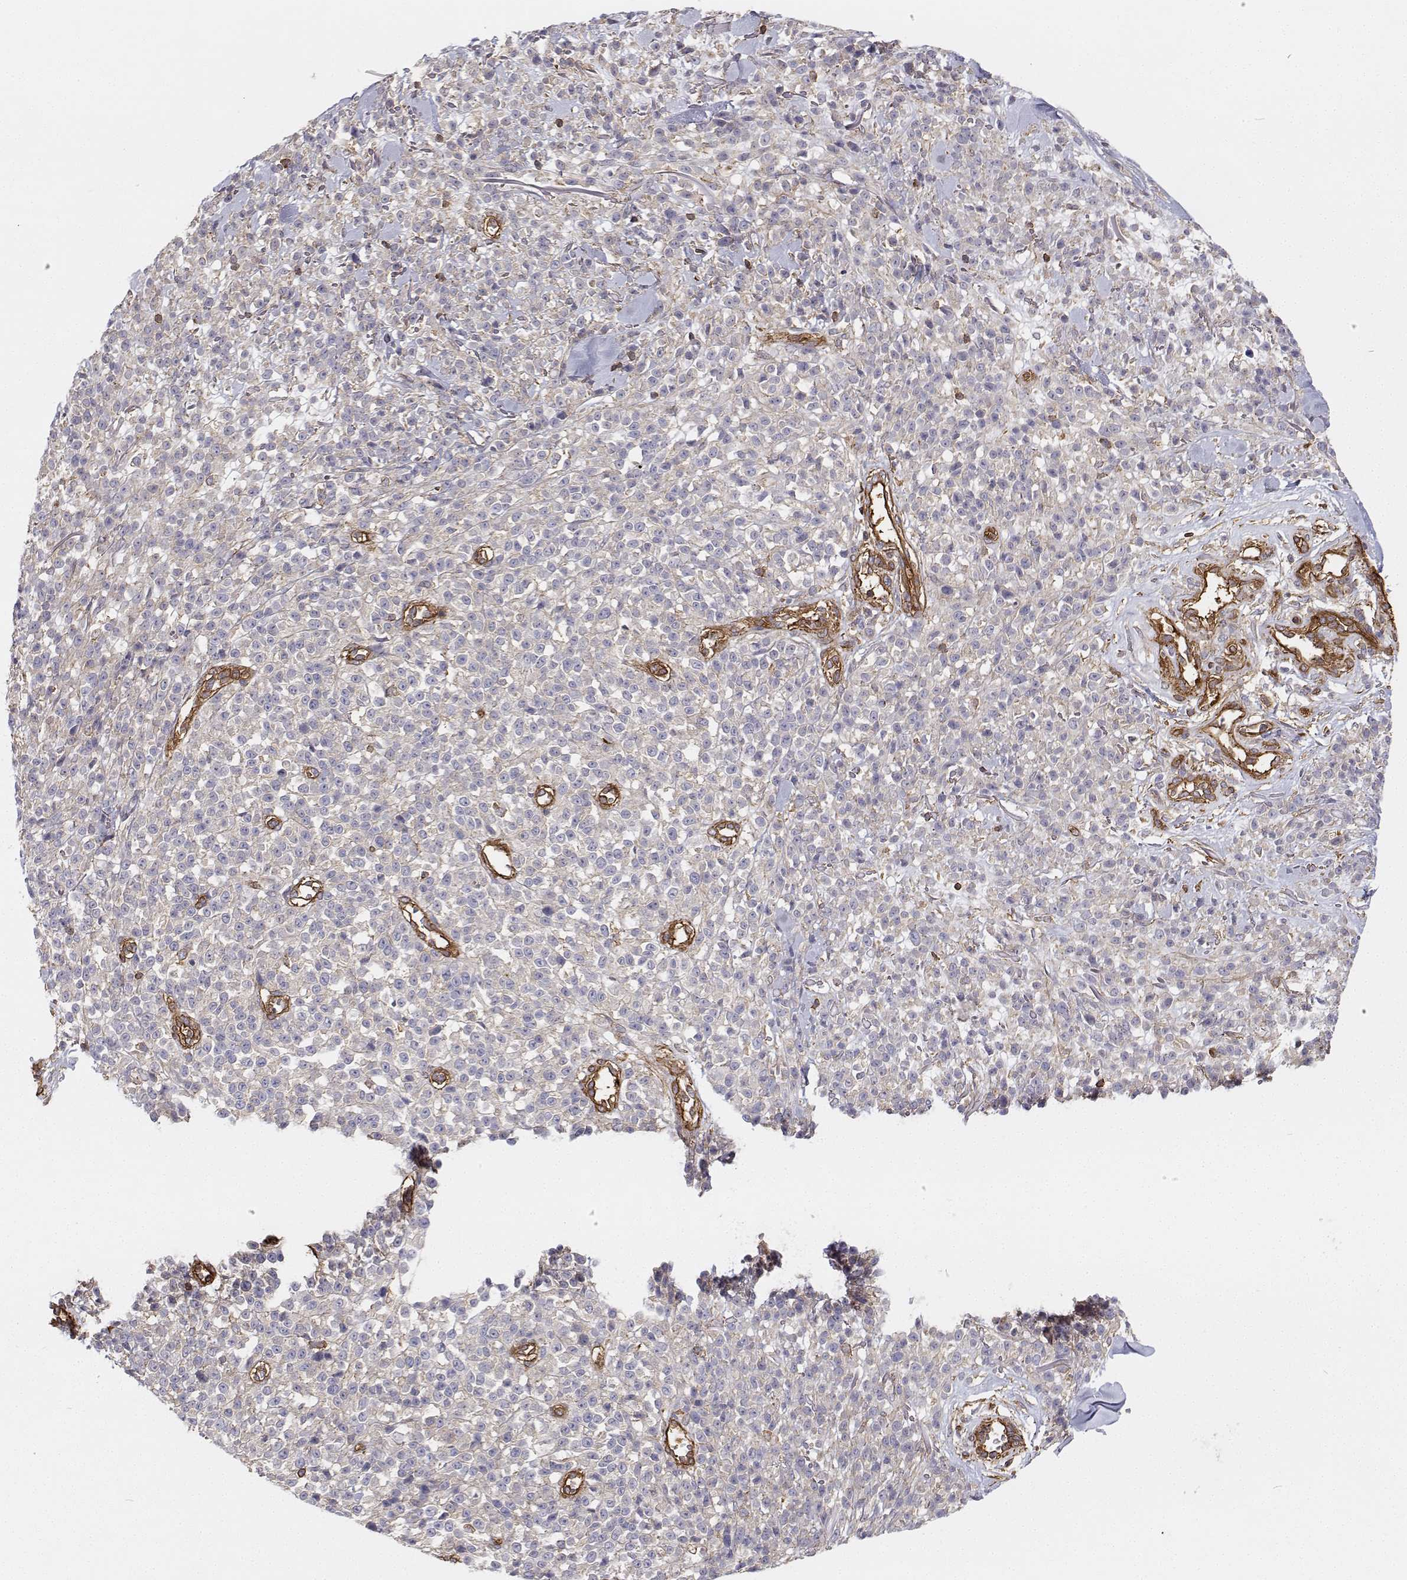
{"staining": {"intensity": "negative", "quantity": "none", "location": "none"}, "tissue": "melanoma", "cell_type": "Tumor cells", "image_type": "cancer", "snomed": [{"axis": "morphology", "description": "Malignant melanoma, NOS"}, {"axis": "topography", "description": "Skin"}, {"axis": "topography", "description": "Skin of trunk"}], "caption": "High power microscopy image of an immunohistochemistry (IHC) image of malignant melanoma, revealing no significant positivity in tumor cells.", "gene": "MYH9", "patient": {"sex": "male", "age": 74}}